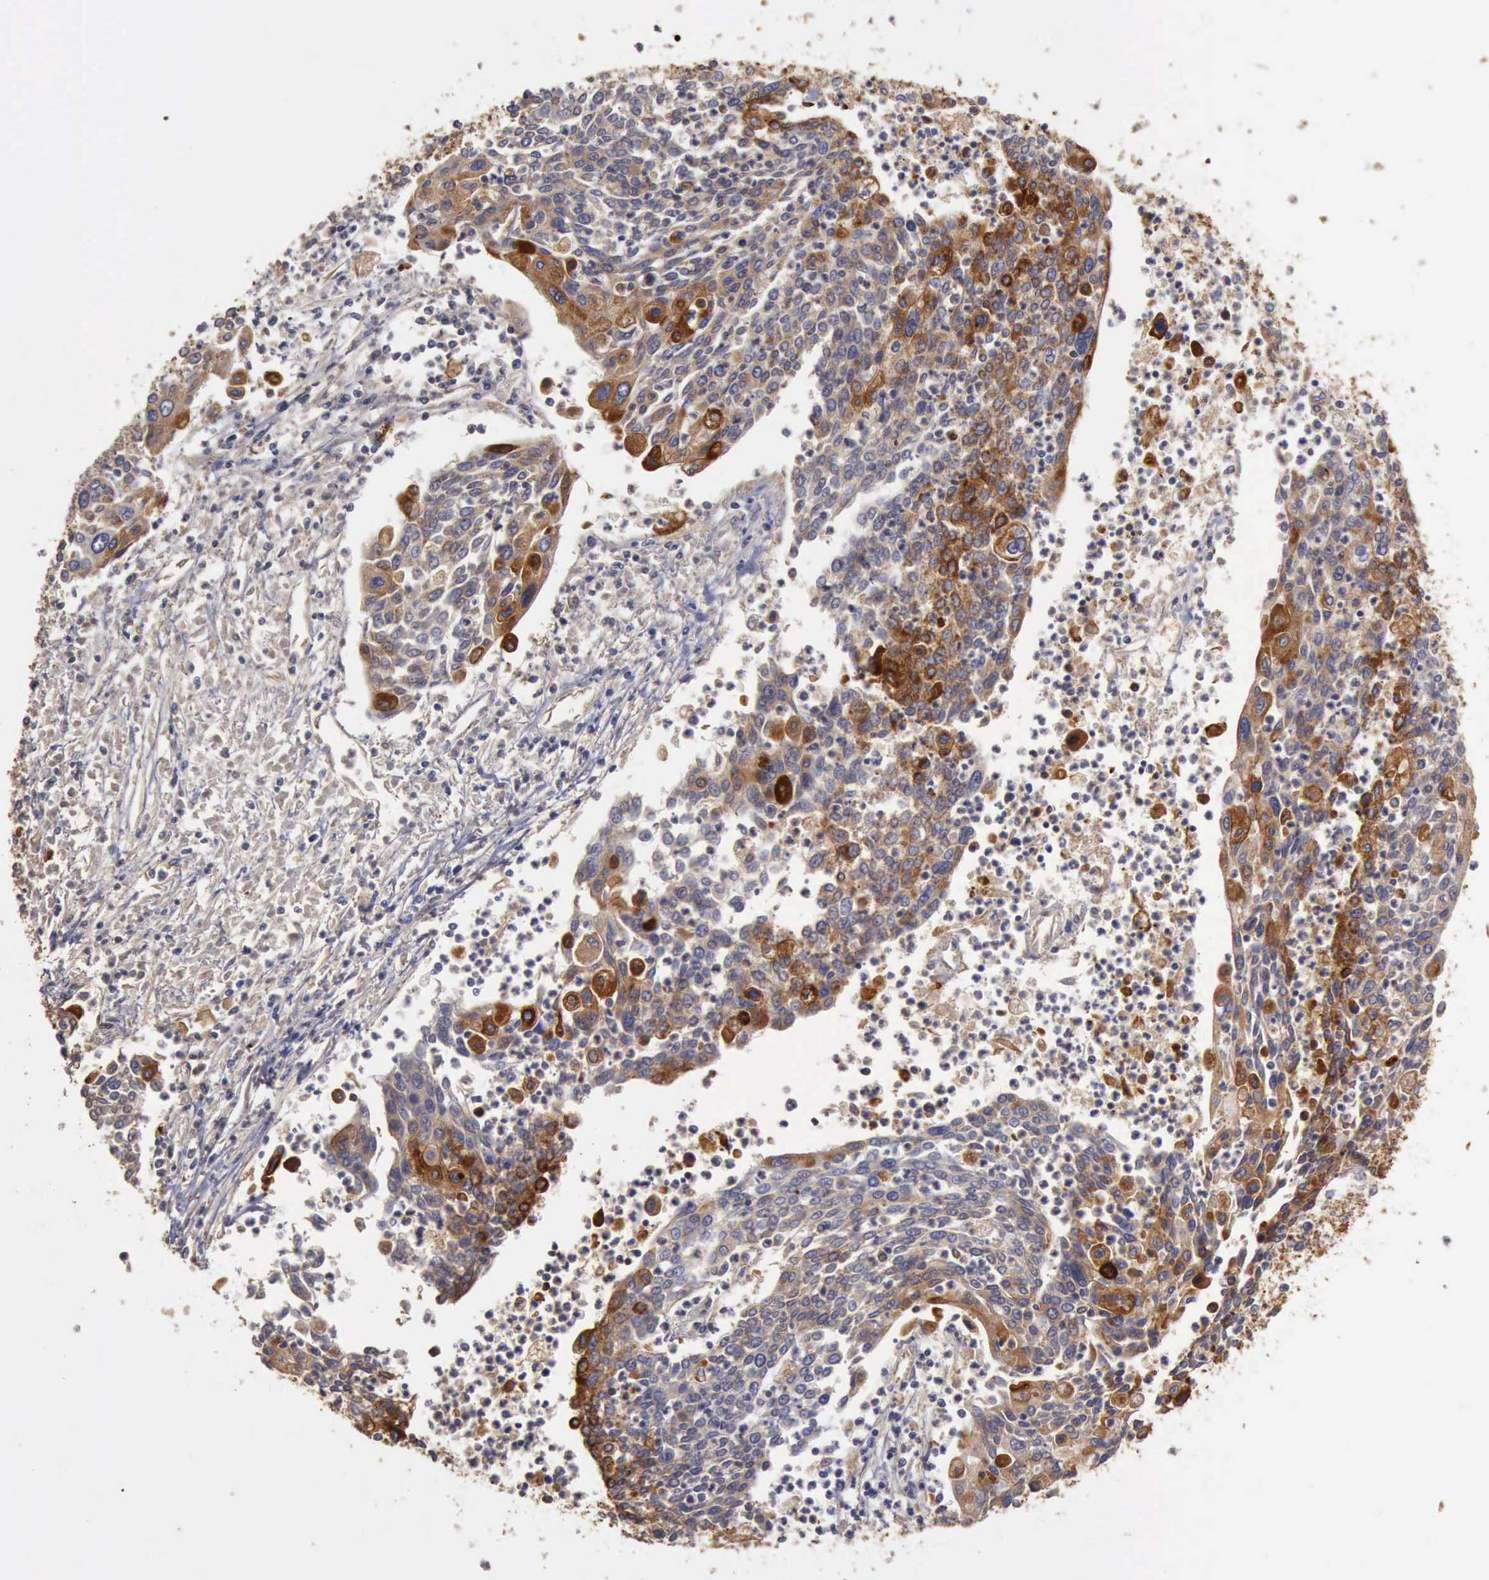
{"staining": {"intensity": "moderate", "quantity": "<25%", "location": "cytoplasmic/membranous"}, "tissue": "cervical cancer", "cell_type": "Tumor cells", "image_type": "cancer", "snomed": [{"axis": "morphology", "description": "Squamous cell carcinoma, NOS"}, {"axis": "topography", "description": "Cervix"}], "caption": "Protein staining by immunohistochemistry exhibits moderate cytoplasmic/membranous positivity in about <25% of tumor cells in squamous cell carcinoma (cervical).", "gene": "BMX", "patient": {"sex": "female", "age": 40}}